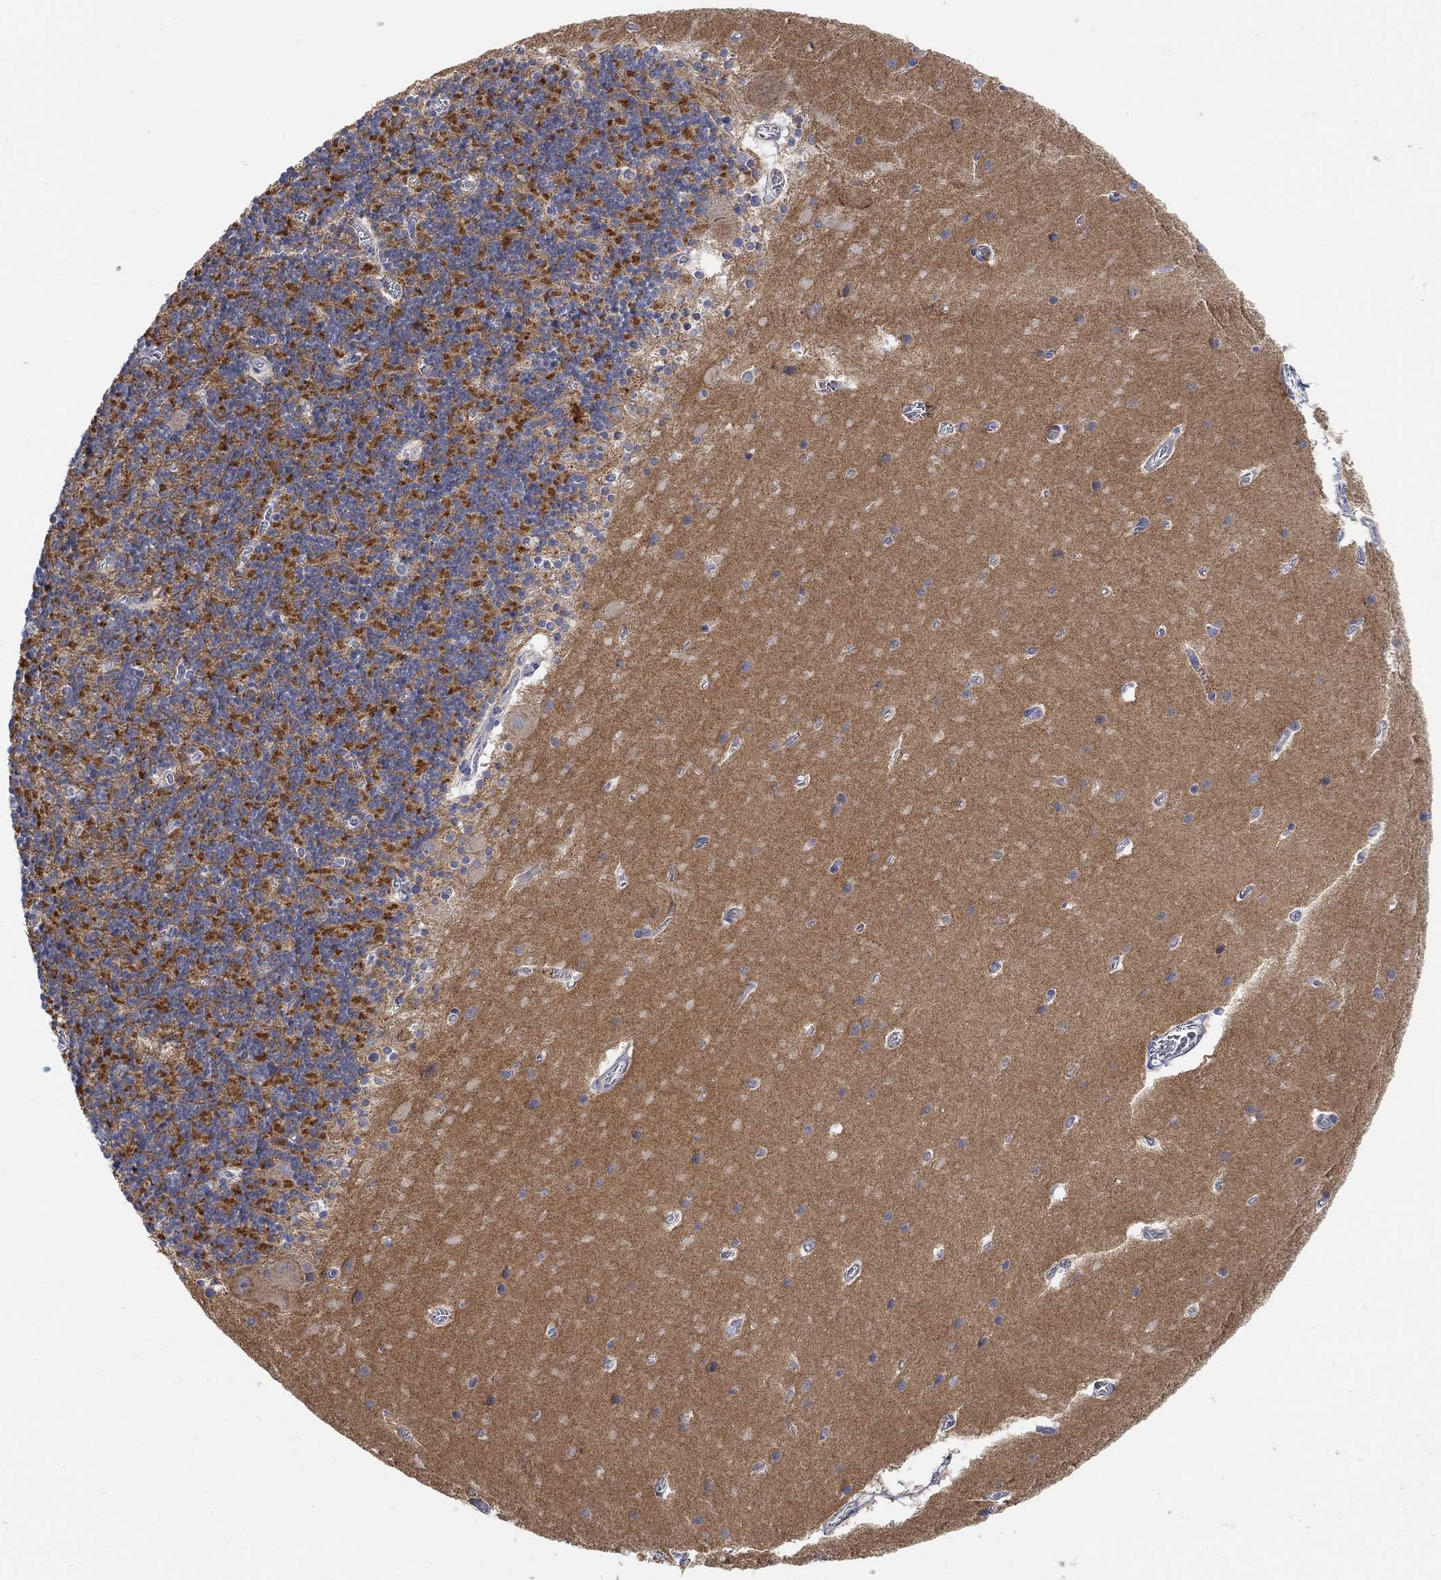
{"staining": {"intensity": "moderate", "quantity": "<25%", "location": "cytoplasmic/membranous"}, "tissue": "cerebellum", "cell_type": "Cells in granular layer", "image_type": "normal", "snomed": [{"axis": "morphology", "description": "Normal tissue, NOS"}, {"axis": "topography", "description": "Cerebellum"}], "caption": "Immunohistochemistry (IHC) image of normal cerebellum: cerebellum stained using immunohistochemistry (IHC) reveals low levels of moderate protein expression localized specifically in the cytoplasmic/membranous of cells in granular layer, appearing as a cytoplasmic/membranous brown color.", "gene": "SYT16", "patient": {"sex": "male", "age": 70}}